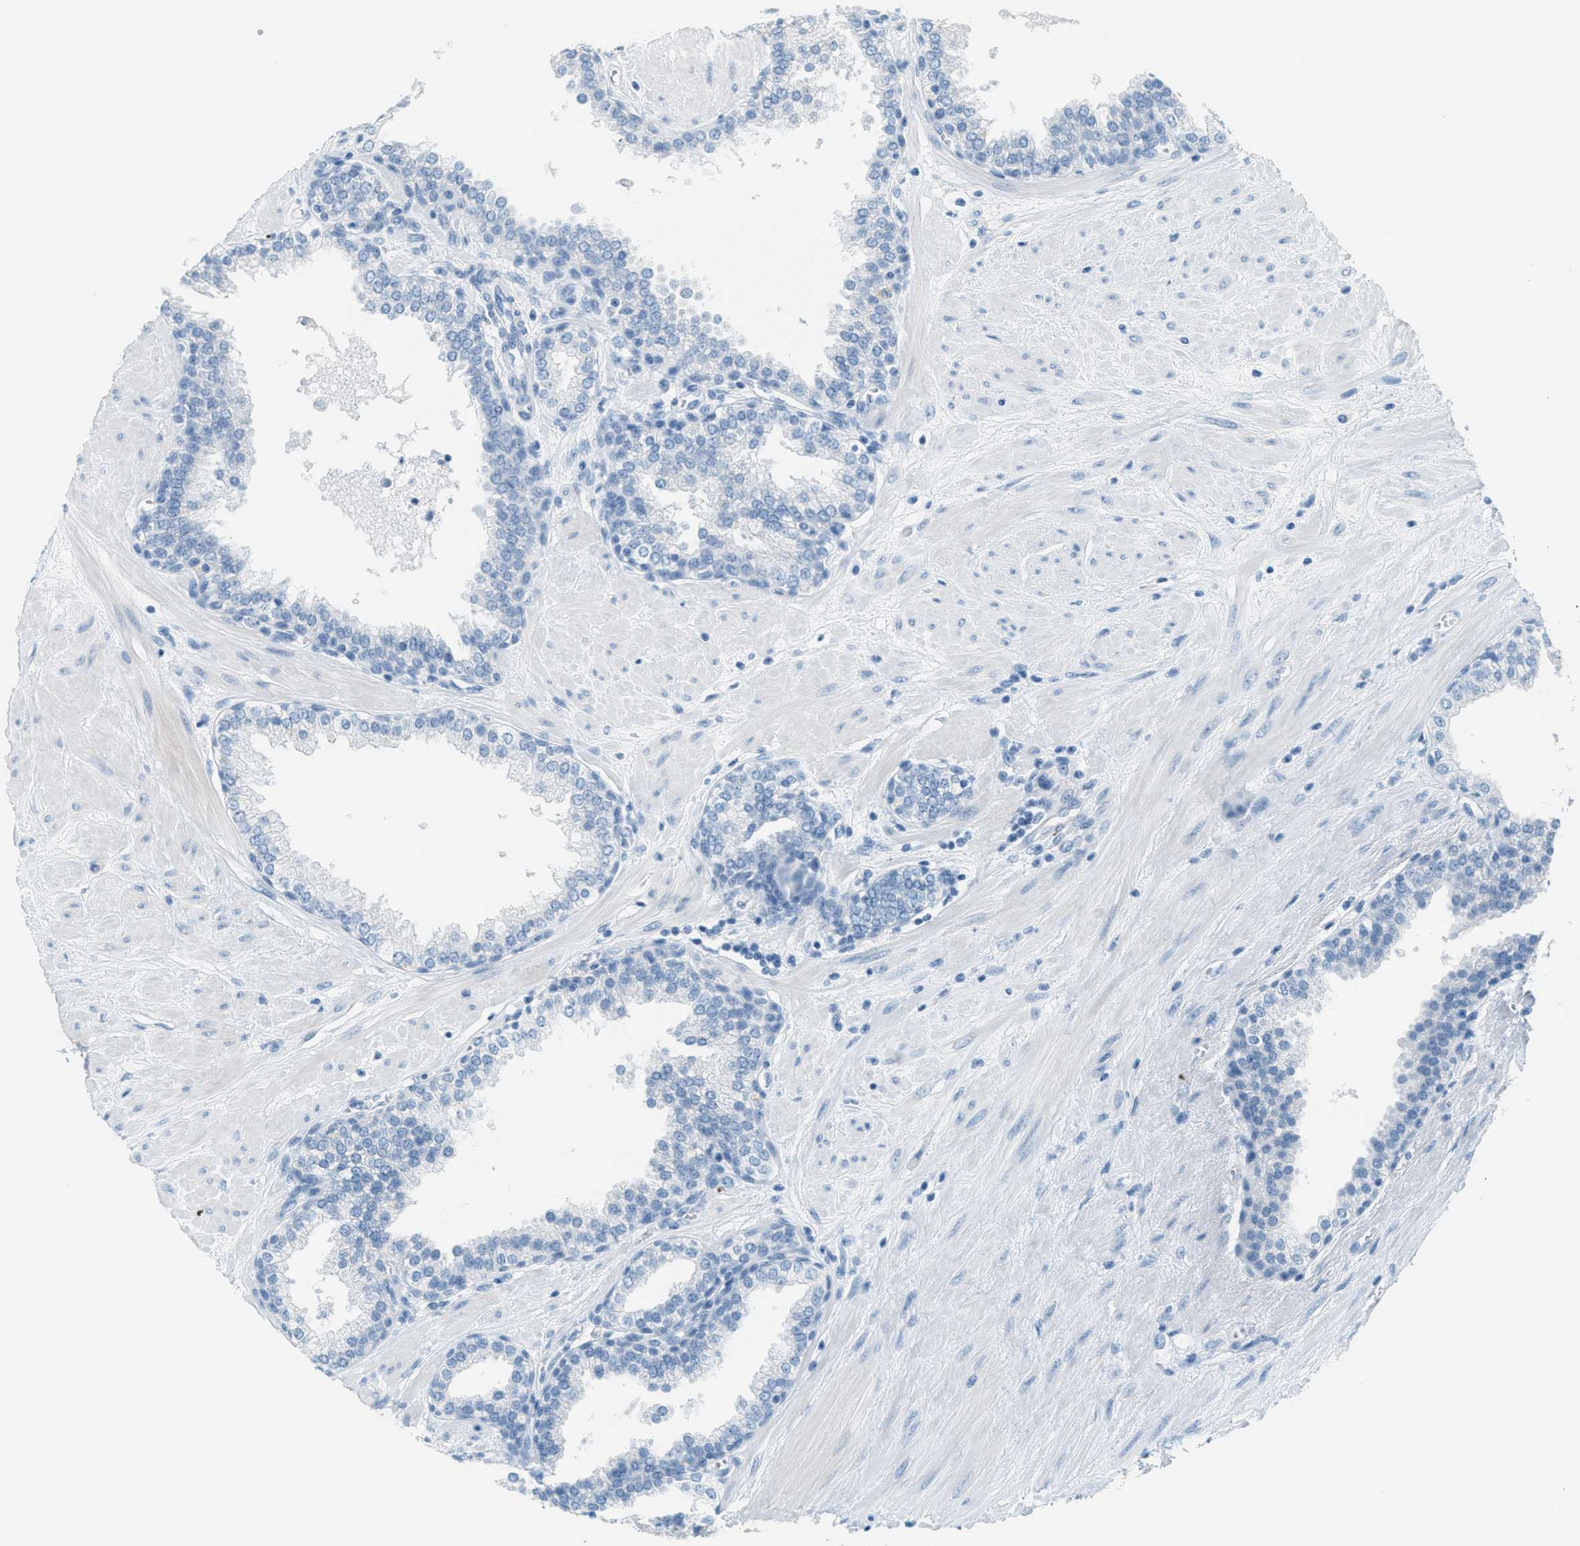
{"staining": {"intensity": "negative", "quantity": "none", "location": "none"}, "tissue": "prostate", "cell_type": "Glandular cells", "image_type": "normal", "snomed": [{"axis": "morphology", "description": "Normal tissue, NOS"}, {"axis": "topography", "description": "Prostate"}], "caption": "A high-resolution photomicrograph shows IHC staining of normal prostate, which displays no significant positivity in glandular cells.", "gene": "PPBP", "patient": {"sex": "male", "age": 51}}